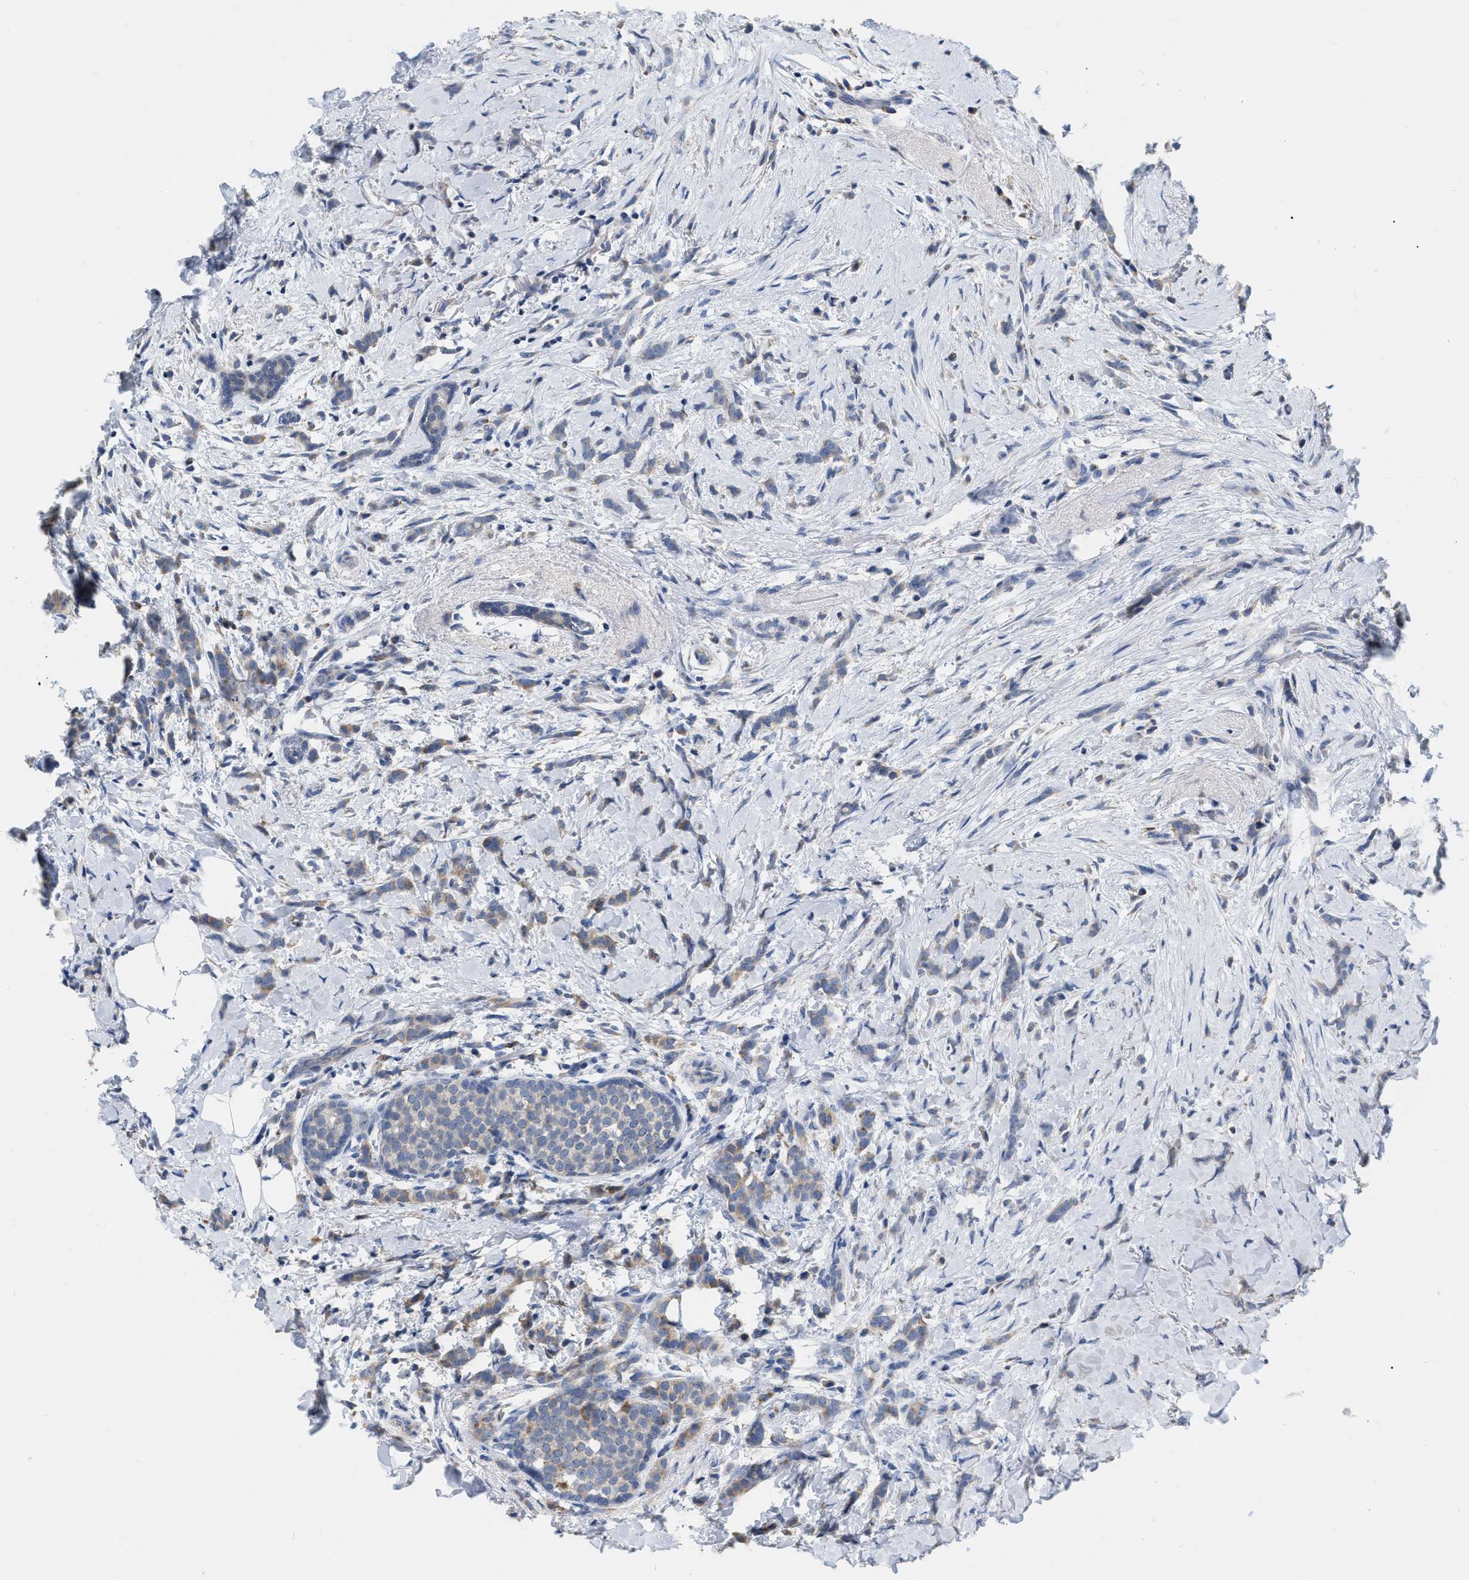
{"staining": {"intensity": "negative", "quantity": "none", "location": "none"}, "tissue": "breast cancer", "cell_type": "Tumor cells", "image_type": "cancer", "snomed": [{"axis": "morphology", "description": "Lobular carcinoma, in situ"}, {"axis": "morphology", "description": "Lobular carcinoma"}, {"axis": "topography", "description": "Breast"}], "caption": "Immunohistochemistry (IHC) photomicrograph of human breast lobular carcinoma in situ stained for a protein (brown), which shows no positivity in tumor cells.", "gene": "DDX56", "patient": {"sex": "female", "age": 41}}